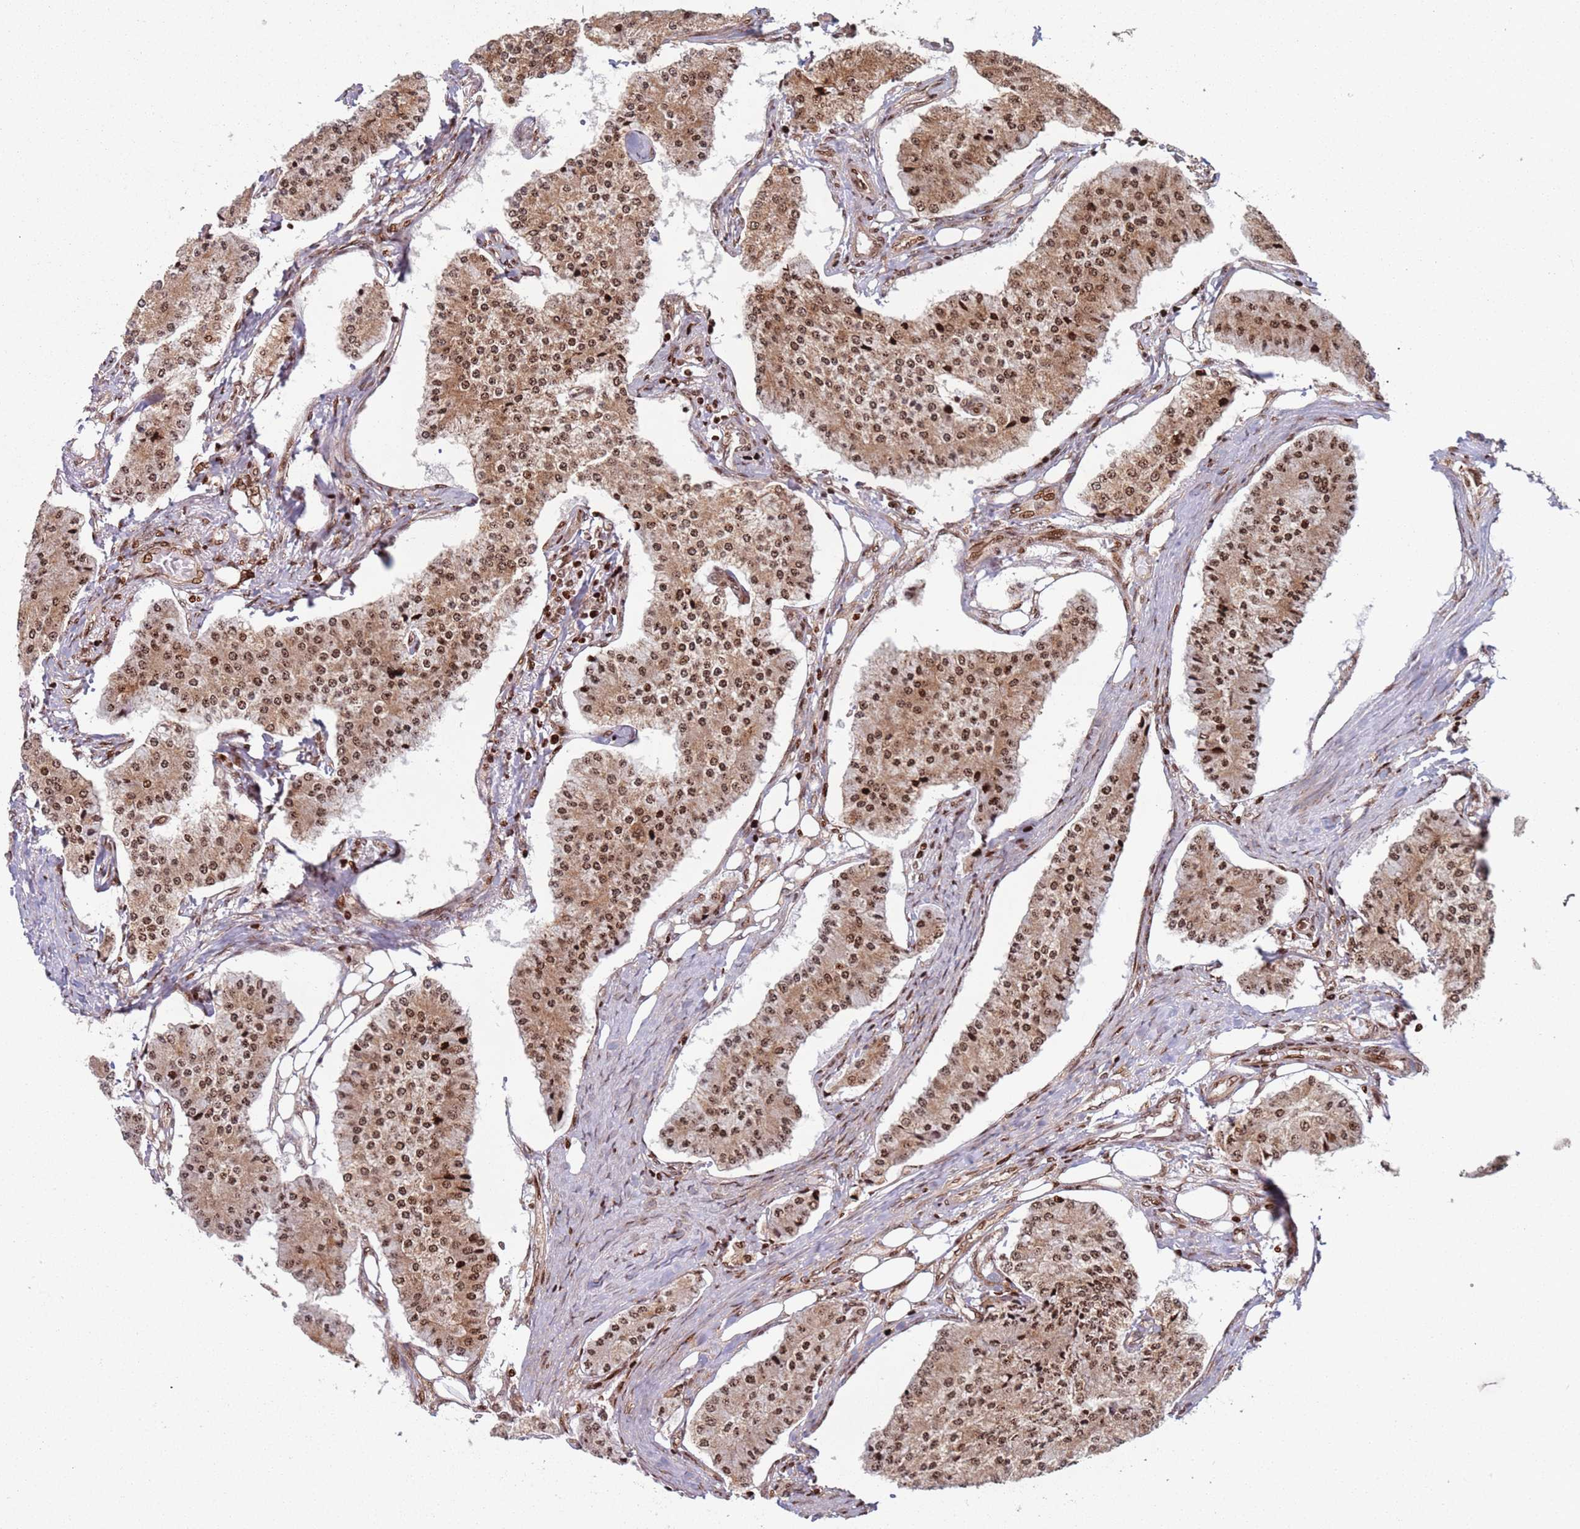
{"staining": {"intensity": "strong", "quantity": ">75%", "location": "cytoplasmic/membranous,nuclear"}, "tissue": "carcinoid", "cell_type": "Tumor cells", "image_type": "cancer", "snomed": [{"axis": "morphology", "description": "Carcinoid, malignant, NOS"}, {"axis": "topography", "description": "Colon"}], "caption": "Immunohistochemistry (IHC) photomicrograph of carcinoid stained for a protein (brown), which displays high levels of strong cytoplasmic/membranous and nuclear expression in approximately >75% of tumor cells.", "gene": "HNRNPLL", "patient": {"sex": "female", "age": 52}}